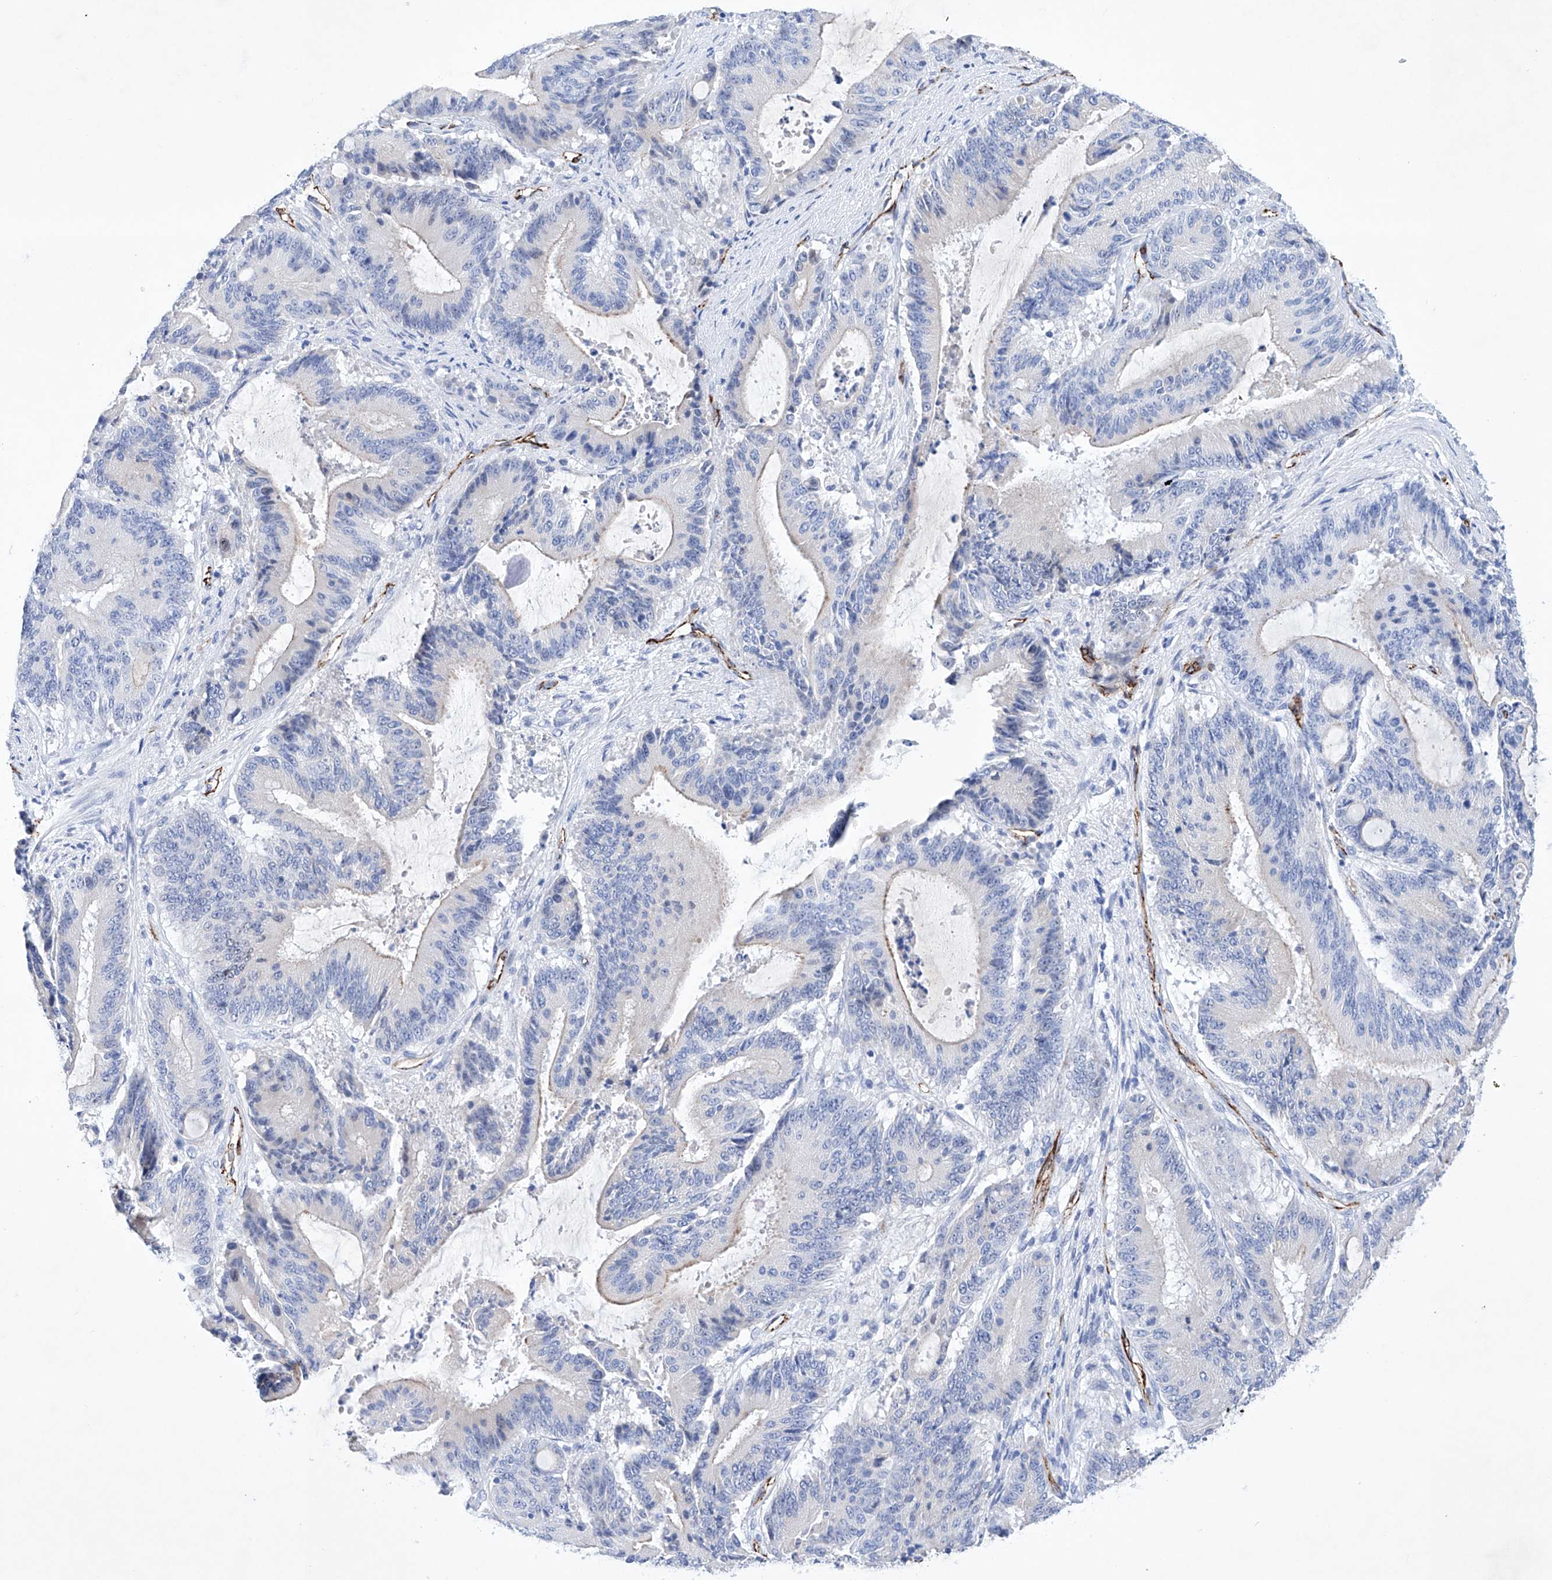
{"staining": {"intensity": "negative", "quantity": "none", "location": "none"}, "tissue": "liver cancer", "cell_type": "Tumor cells", "image_type": "cancer", "snomed": [{"axis": "morphology", "description": "Normal tissue, NOS"}, {"axis": "morphology", "description": "Cholangiocarcinoma"}, {"axis": "topography", "description": "Liver"}, {"axis": "topography", "description": "Peripheral nerve tissue"}], "caption": "The immunohistochemistry micrograph has no significant staining in tumor cells of liver cancer (cholangiocarcinoma) tissue. The staining is performed using DAB brown chromogen with nuclei counter-stained in using hematoxylin.", "gene": "ETV7", "patient": {"sex": "female", "age": 73}}